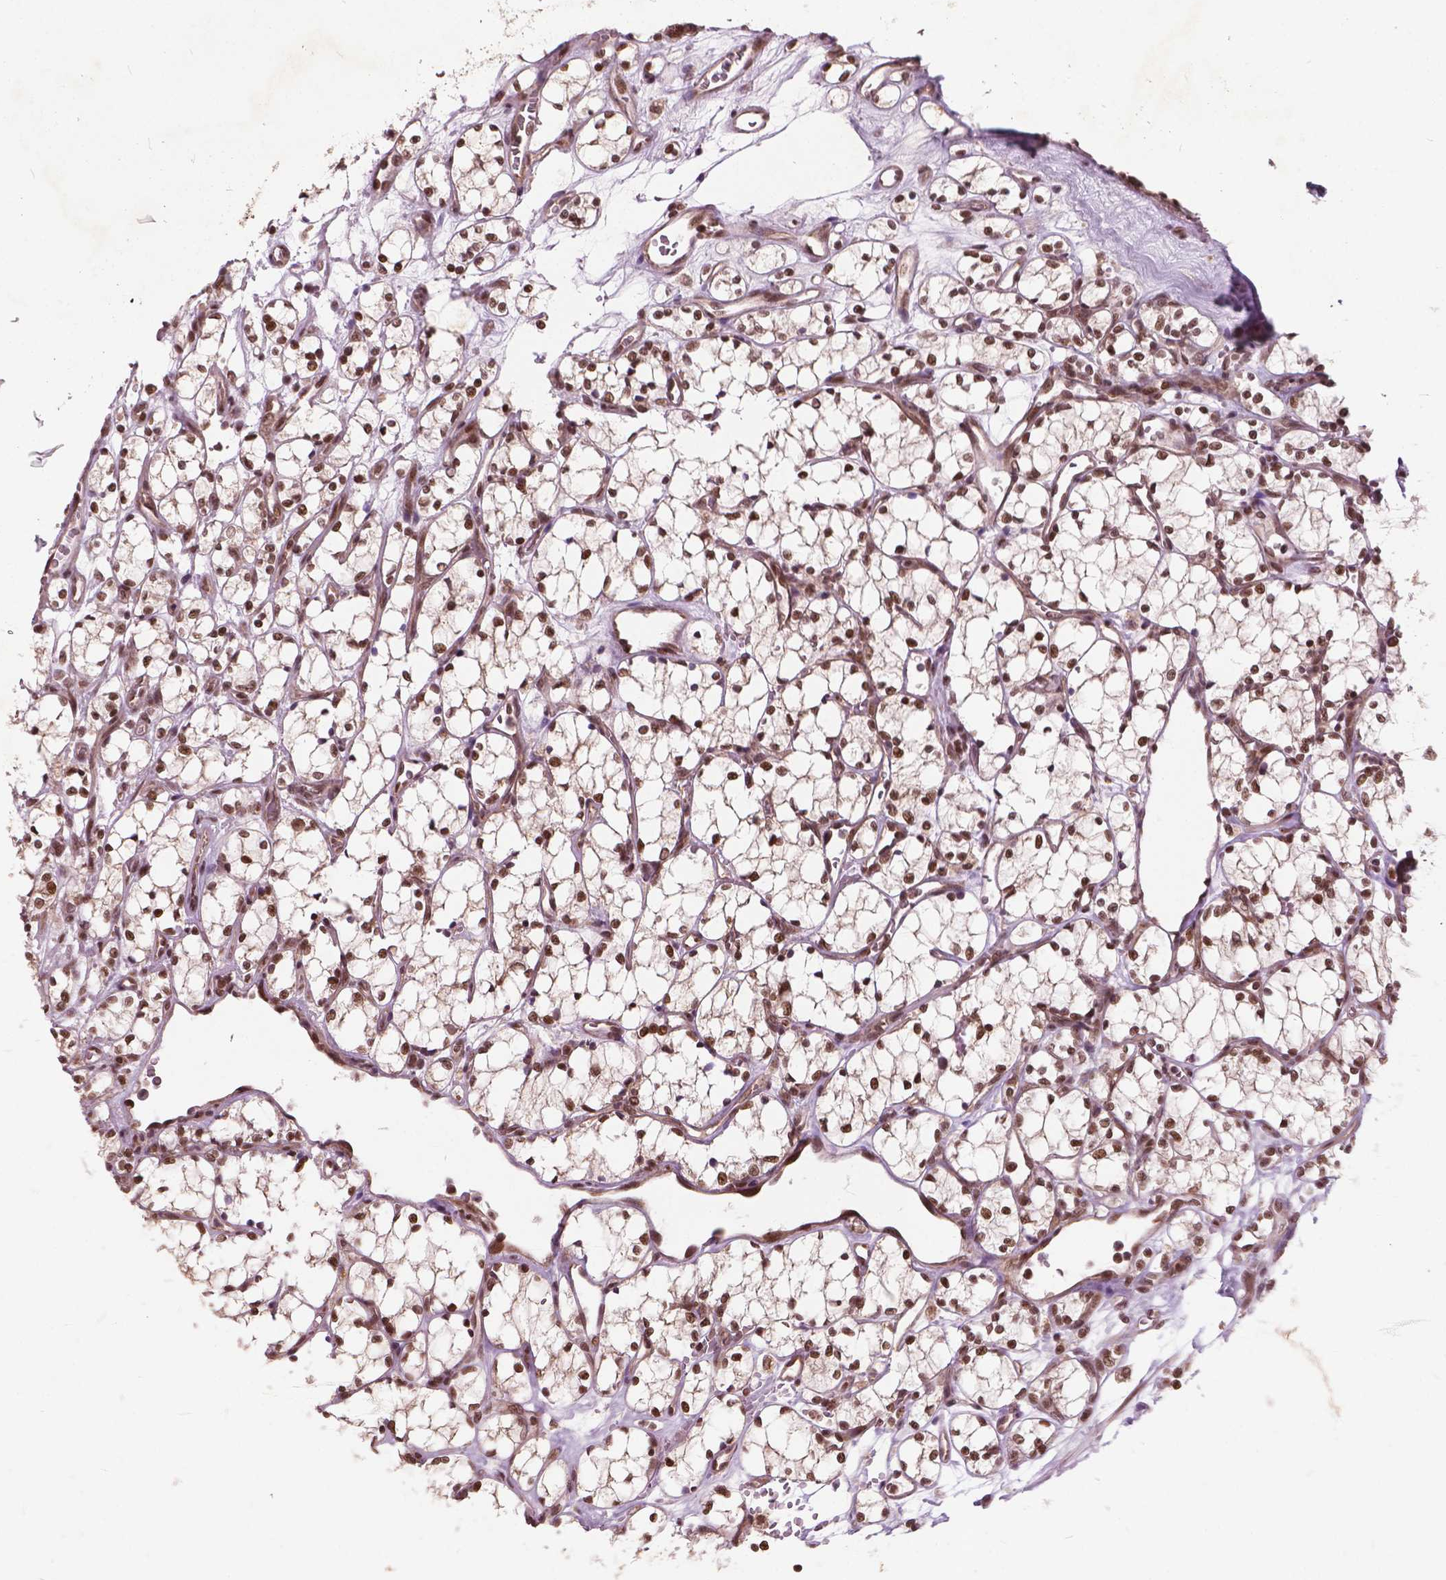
{"staining": {"intensity": "moderate", "quantity": ">75%", "location": "nuclear"}, "tissue": "renal cancer", "cell_type": "Tumor cells", "image_type": "cancer", "snomed": [{"axis": "morphology", "description": "Adenocarcinoma, NOS"}, {"axis": "topography", "description": "Kidney"}], "caption": "Adenocarcinoma (renal) stained with IHC demonstrates moderate nuclear staining in about >75% of tumor cells. (IHC, brightfield microscopy, high magnification).", "gene": "GPS2", "patient": {"sex": "female", "age": 69}}